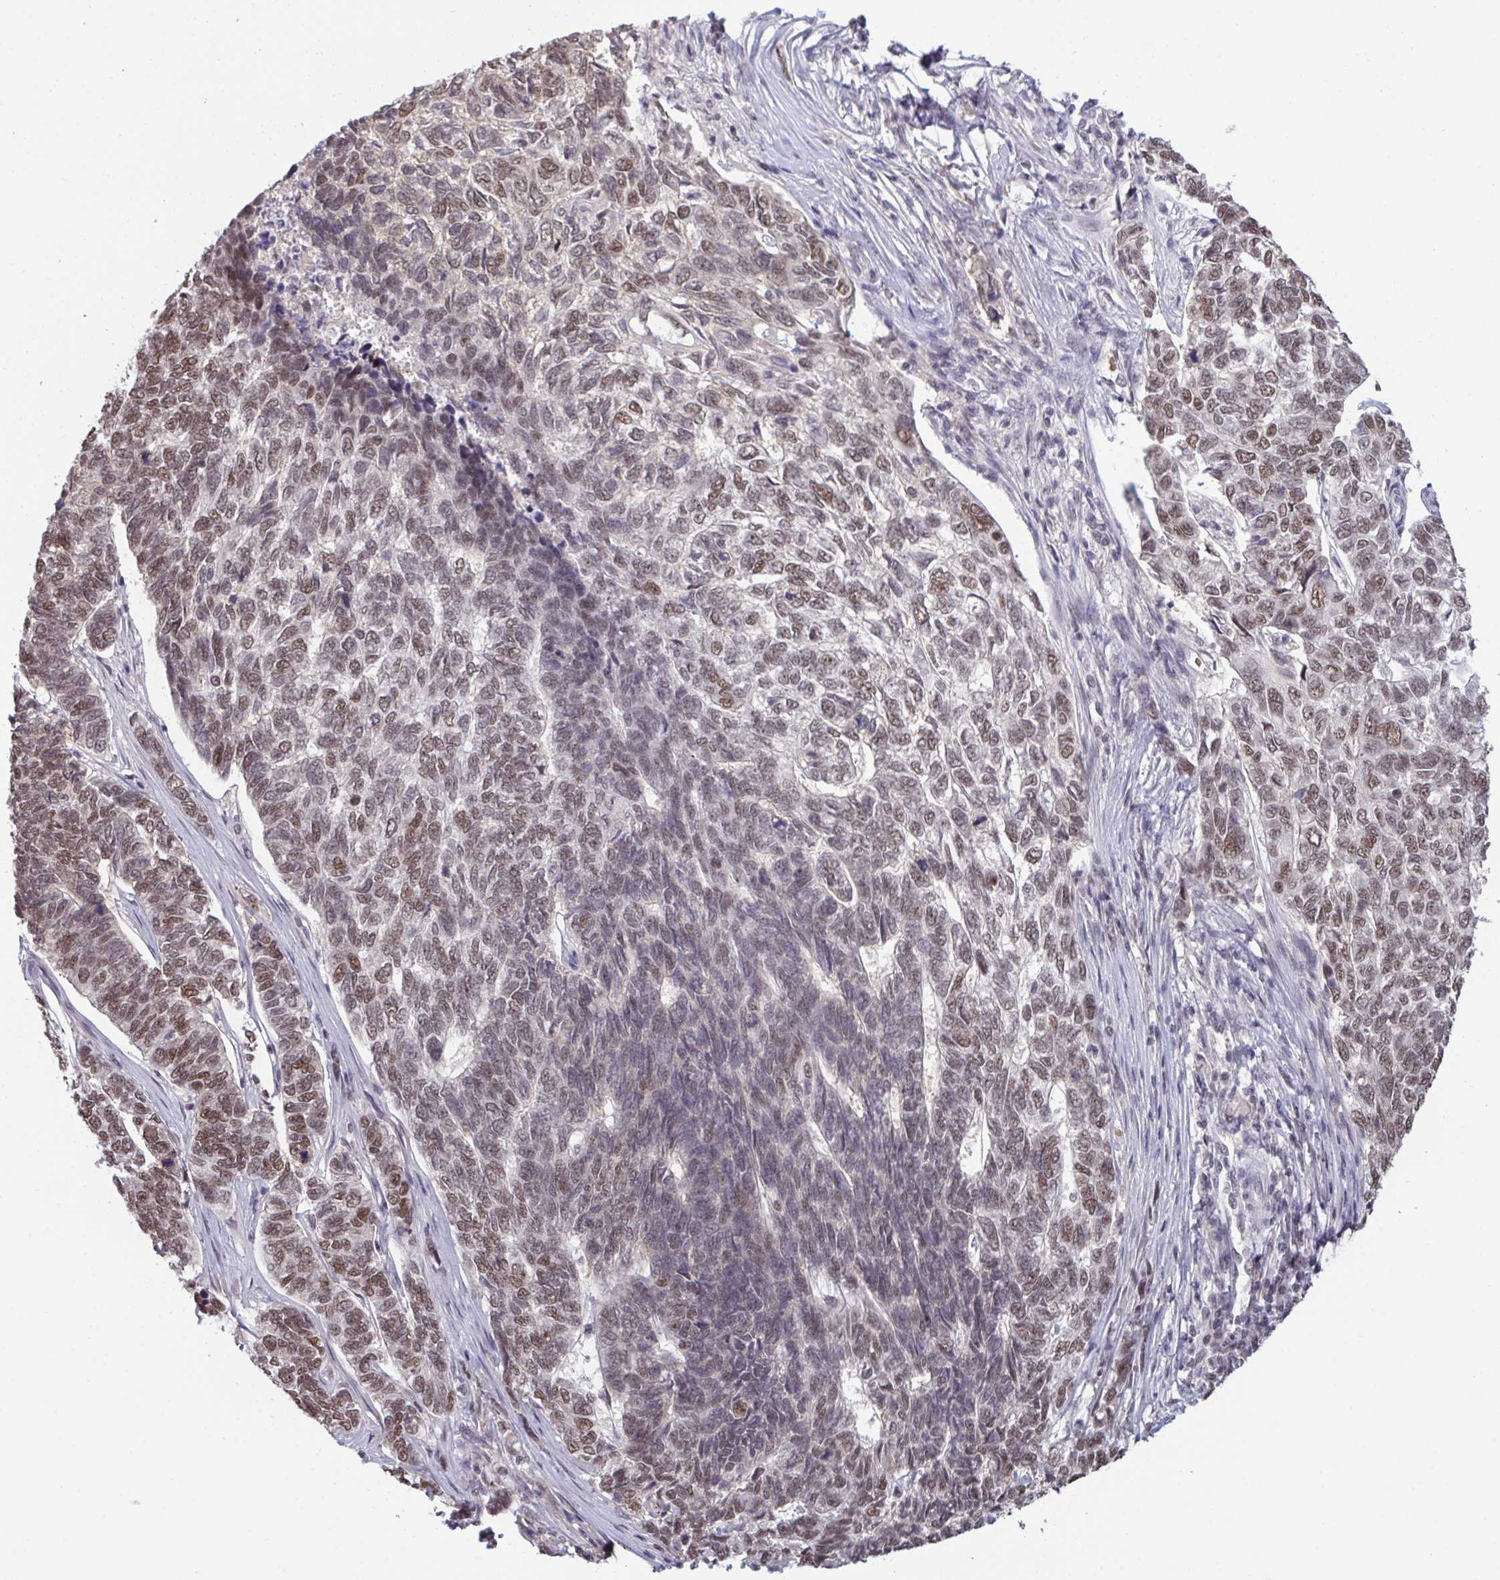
{"staining": {"intensity": "moderate", "quantity": ">75%", "location": "nuclear"}, "tissue": "skin cancer", "cell_type": "Tumor cells", "image_type": "cancer", "snomed": [{"axis": "morphology", "description": "Basal cell carcinoma"}, {"axis": "topography", "description": "Skin"}], "caption": "Immunohistochemistry (DAB) staining of human basal cell carcinoma (skin) reveals moderate nuclear protein positivity in approximately >75% of tumor cells.", "gene": "PUF60", "patient": {"sex": "female", "age": 65}}